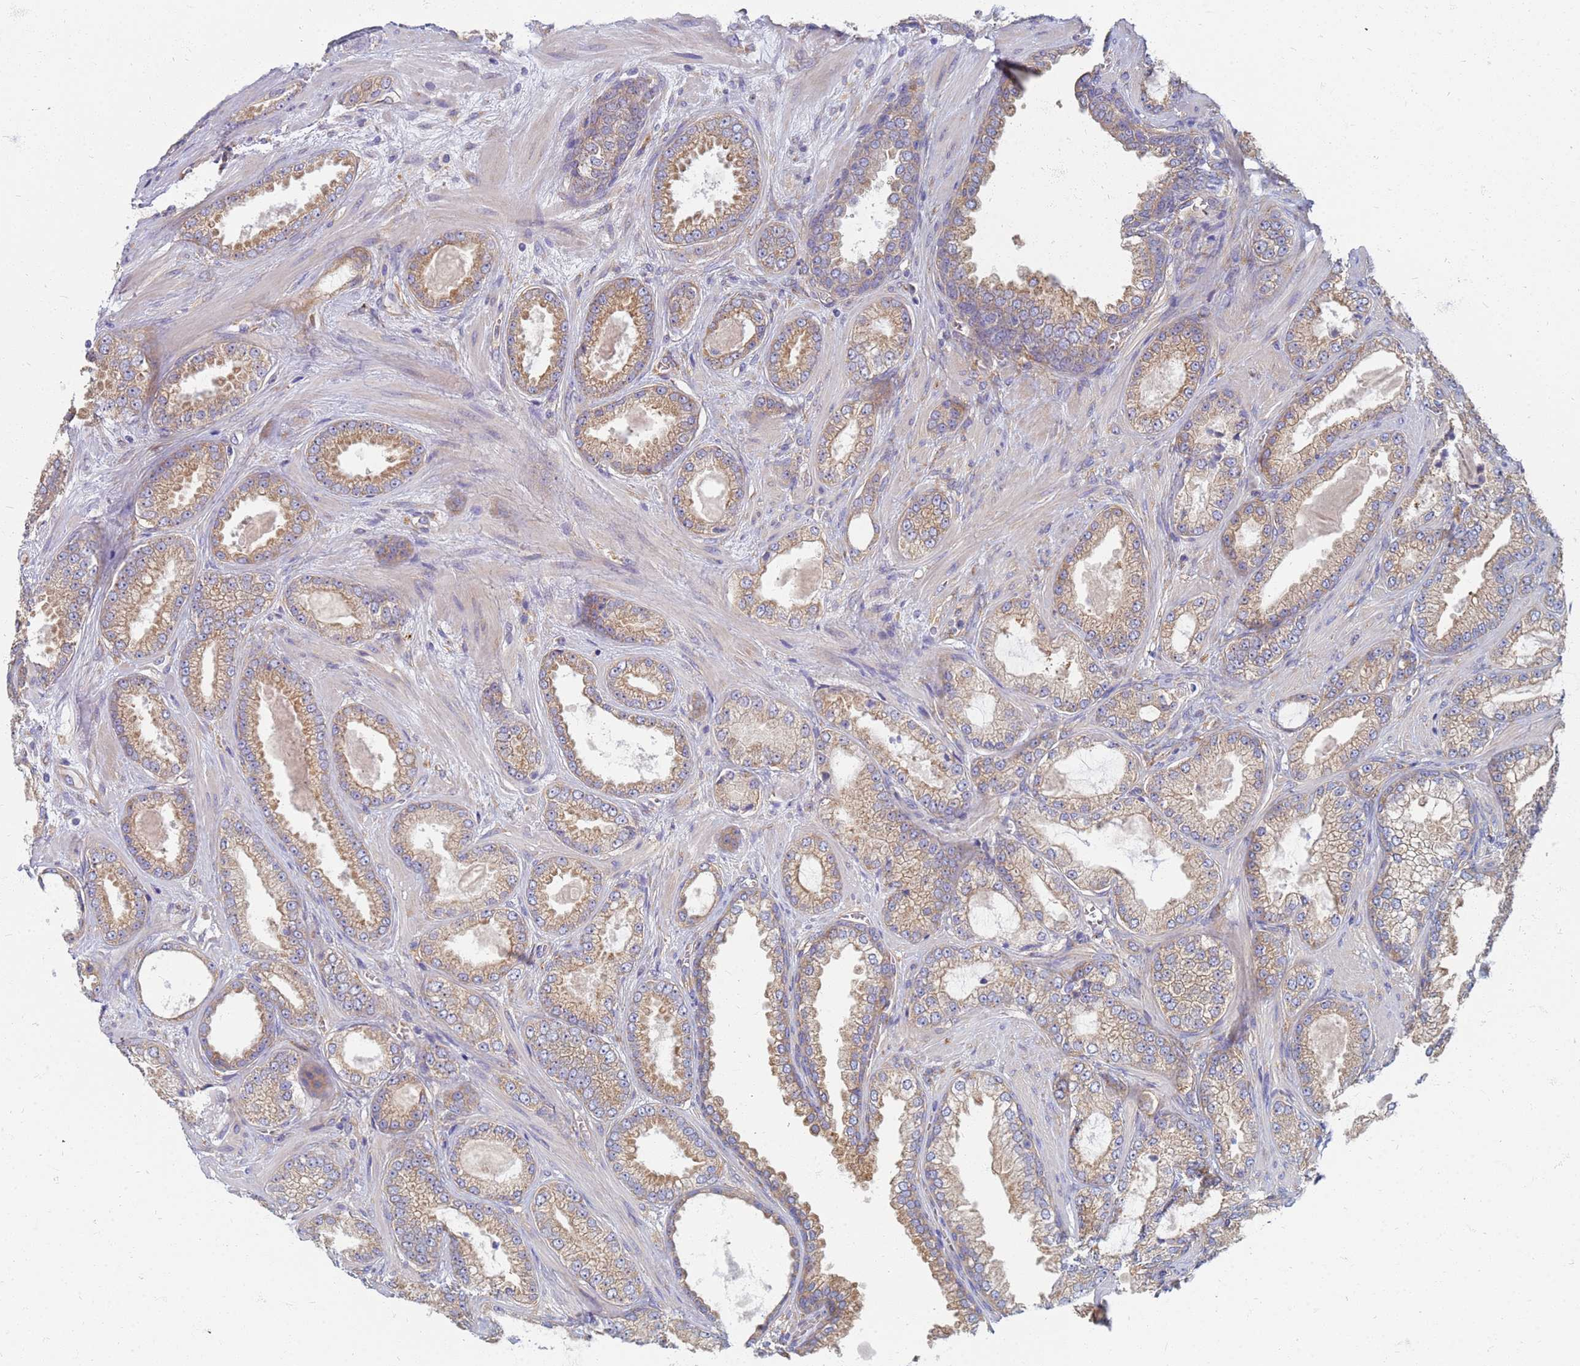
{"staining": {"intensity": "moderate", "quantity": ">75%", "location": "cytoplasmic/membranous"}, "tissue": "prostate cancer", "cell_type": "Tumor cells", "image_type": "cancer", "snomed": [{"axis": "morphology", "description": "Adenocarcinoma, Low grade"}, {"axis": "topography", "description": "Prostate"}], "caption": "Moderate cytoplasmic/membranous positivity for a protein is seen in approximately >75% of tumor cells of prostate low-grade adenocarcinoma using immunohistochemistry.", "gene": "EEA1", "patient": {"sex": "male", "age": 57}}